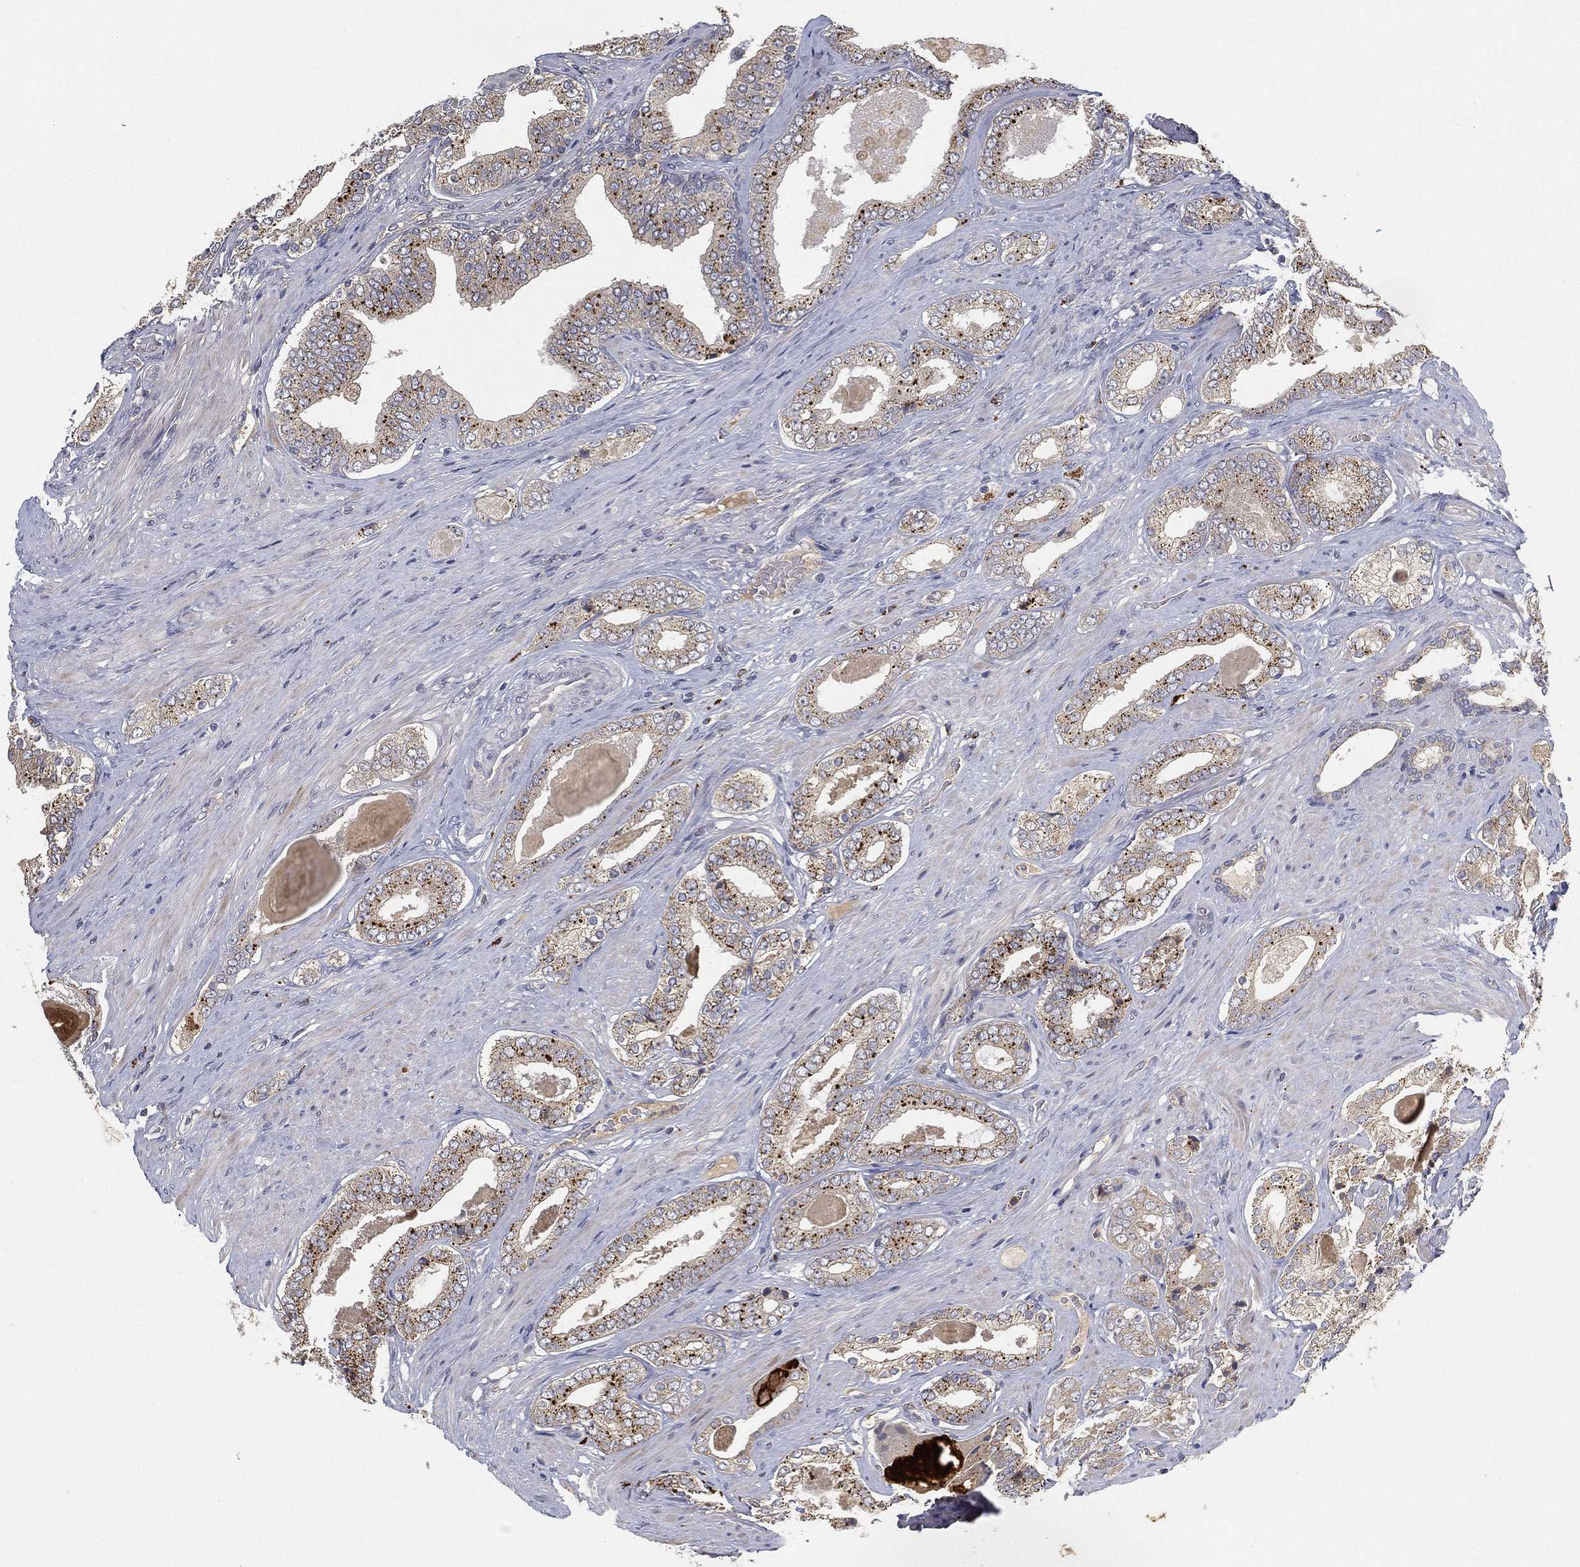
{"staining": {"intensity": "negative", "quantity": "none", "location": "none"}, "tissue": "prostate cancer", "cell_type": "Tumor cells", "image_type": "cancer", "snomed": [{"axis": "morphology", "description": "Adenocarcinoma, Low grade"}, {"axis": "topography", "description": "Prostate and seminal vesicle, NOS"}], "caption": "Prostate low-grade adenocarcinoma was stained to show a protein in brown. There is no significant staining in tumor cells. (Immunohistochemistry, brightfield microscopy, high magnification).", "gene": "CFAP251", "patient": {"sex": "male", "age": 61}}